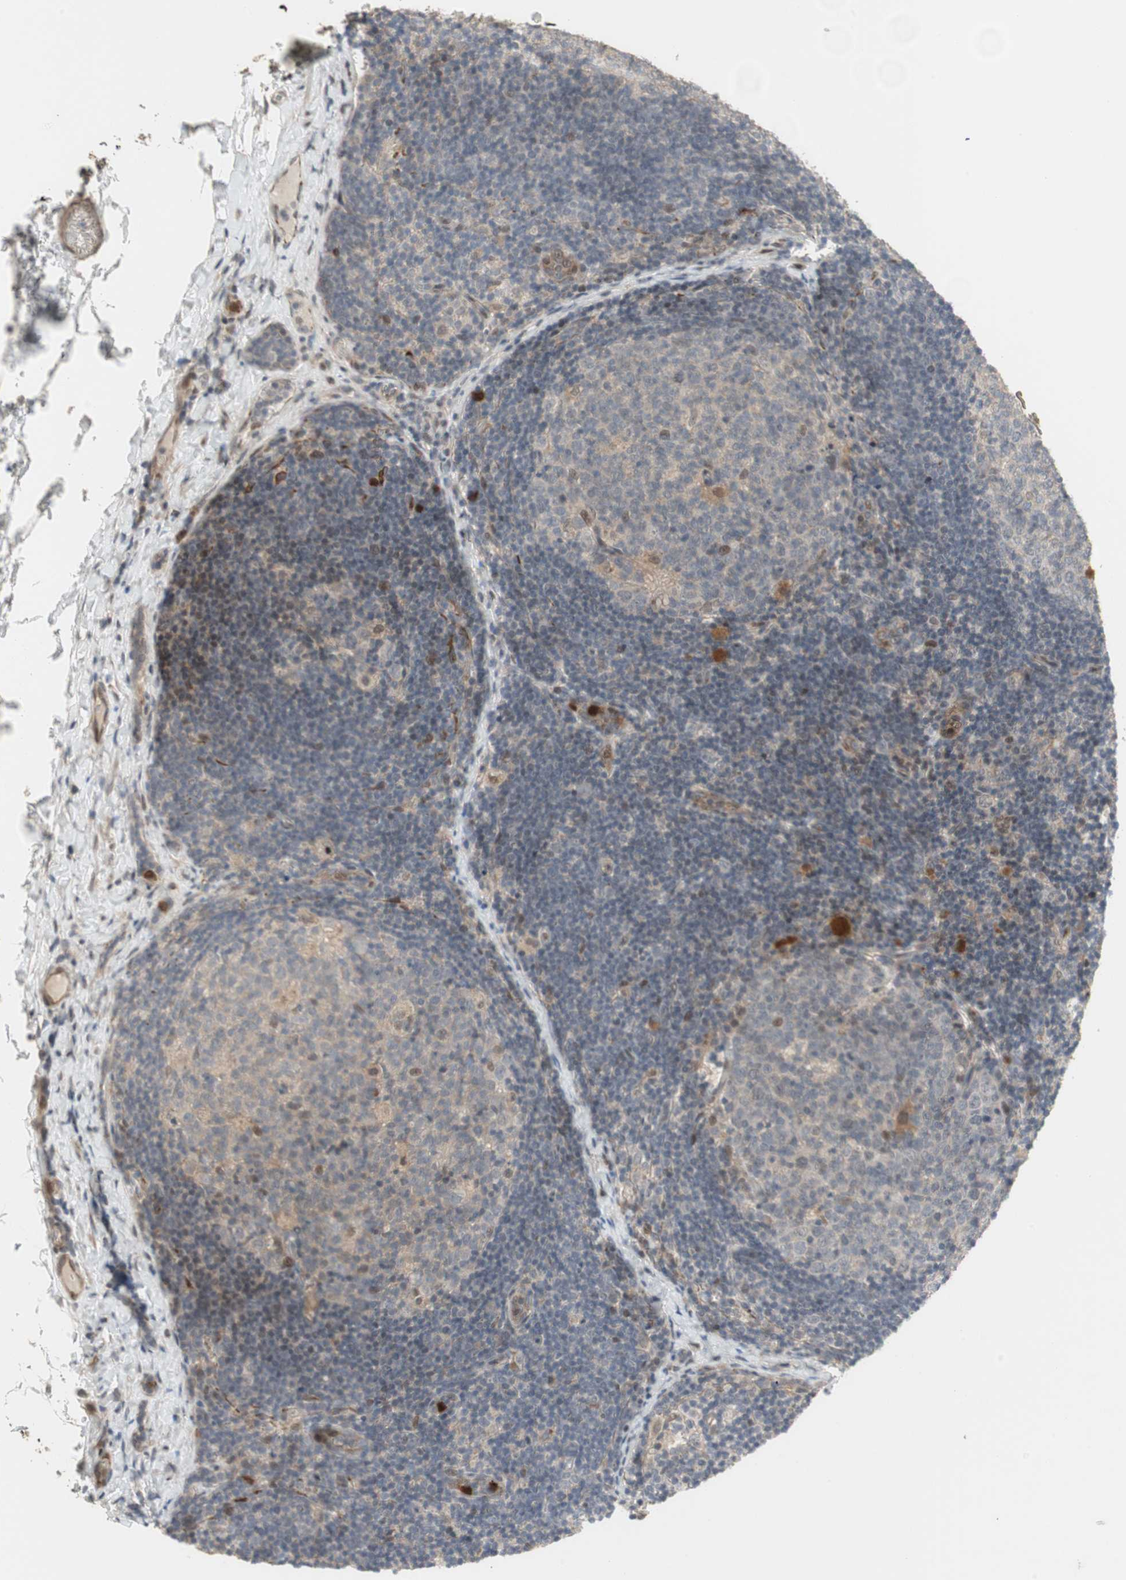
{"staining": {"intensity": "weak", "quantity": "<25%", "location": "cytoplasmic/membranous,nuclear"}, "tissue": "lymph node", "cell_type": "Germinal center cells", "image_type": "normal", "snomed": [{"axis": "morphology", "description": "Normal tissue, NOS"}, {"axis": "topography", "description": "Lymph node"}], "caption": "Immunohistochemistry (IHC) photomicrograph of unremarkable lymph node: human lymph node stained with DAB (3,3'-diaminobenzidine) reveals no significant protein positivity in germinal center cells. (Brightfield microscopy of DAB immunohistochemistry (IHC) at high magnification).", "gene": "SNX4", "patient": {"sex": "female", "age": 14}}